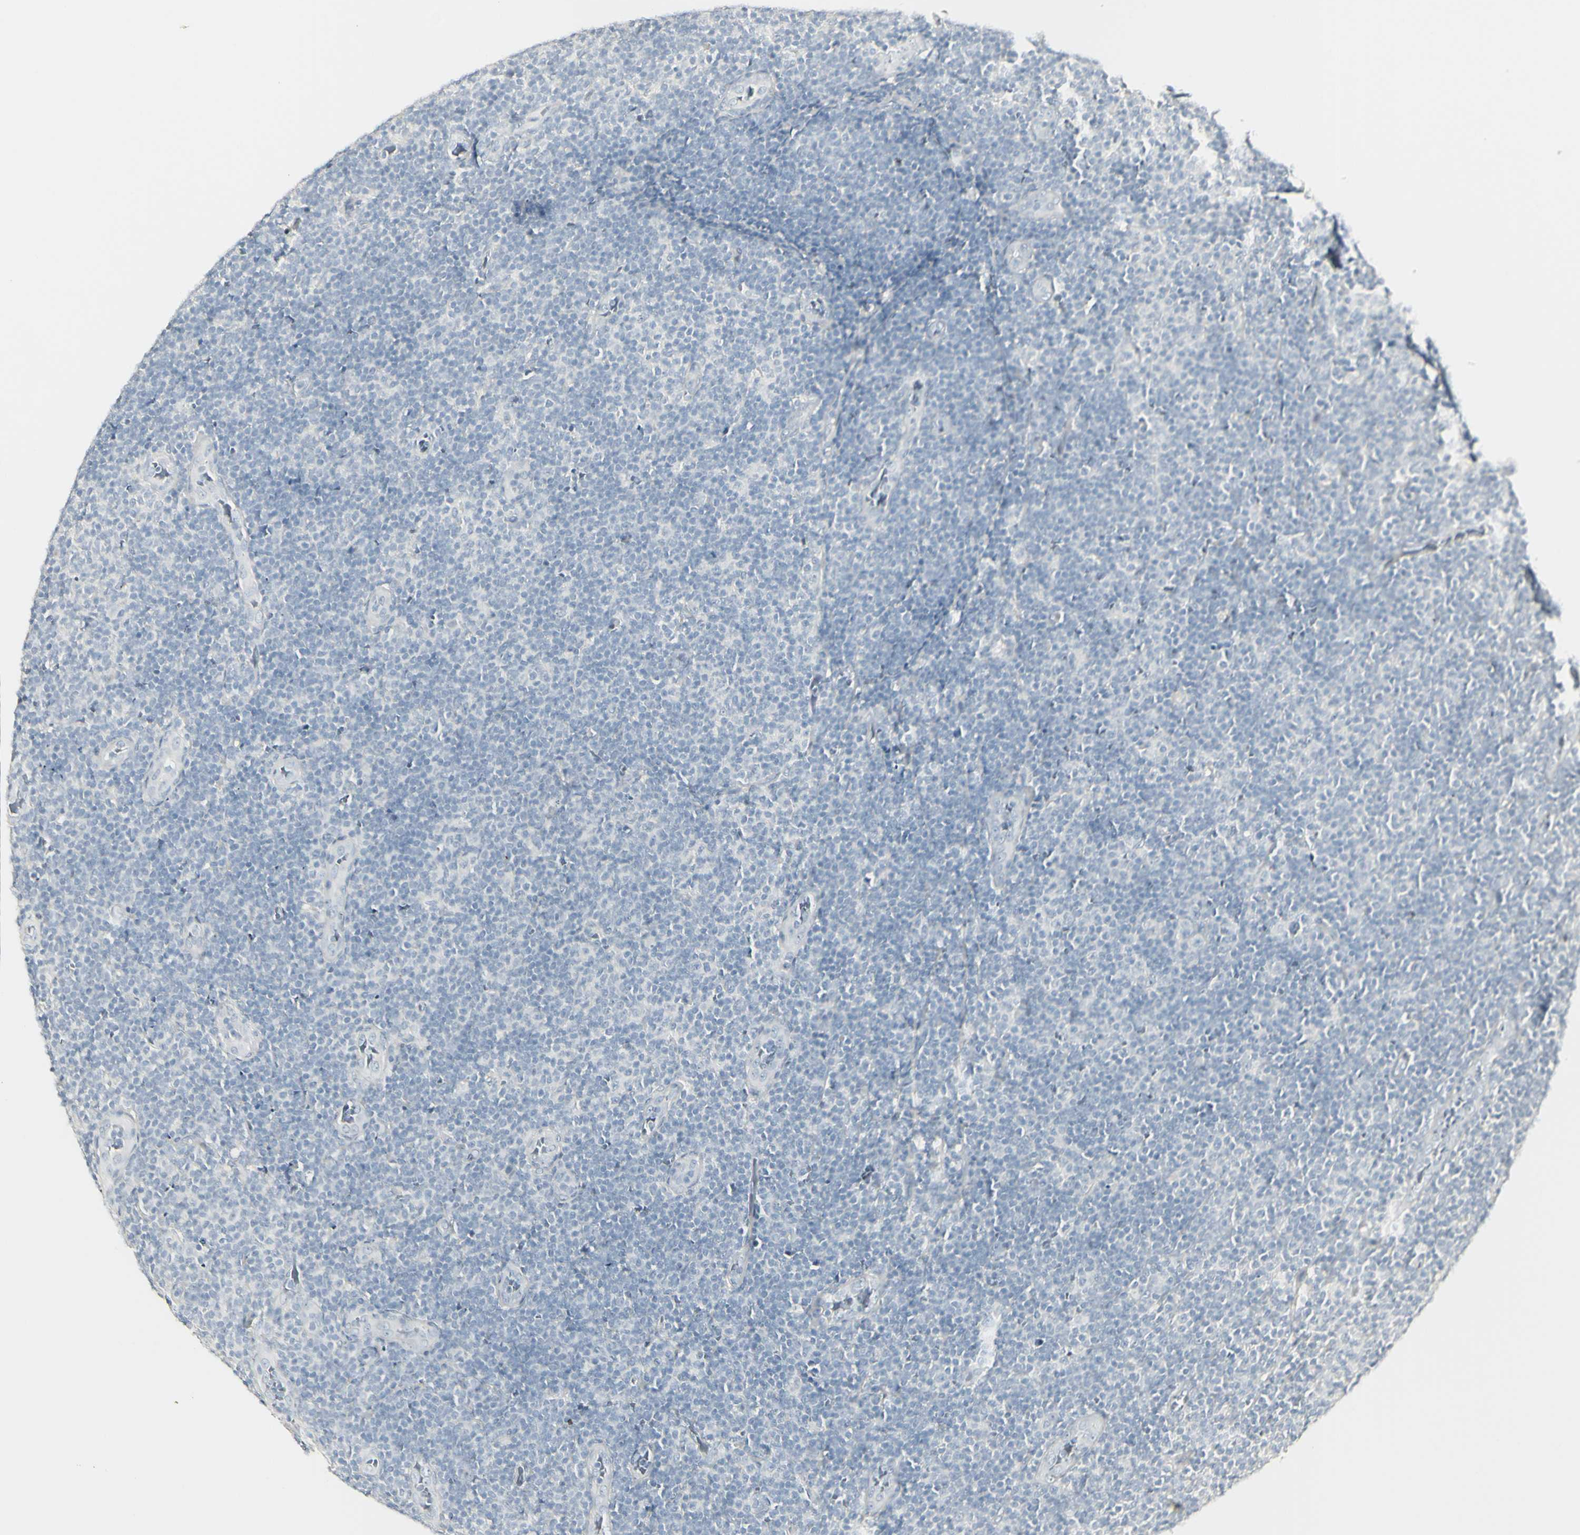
{"staining": {"intensity": "negative", "quantity": "none", "location": "none"}, "tissue": "lymphoma", "cell_type": "Tumor cells", "image_type": "cancer", "snomed": [{"axis": "morphology", "description": "Malignant lymphoma, non-Hodgkin's type, Low grade"}, {"axis": "topography", "description": "Lymph node"}], "caption": "This is an immunohistochemistry (IHC) micrograph of human lymphoma. There is no staining in tumor cells.", "gene": "DSC2", "patient": {"sex": "male", "age": 83}}